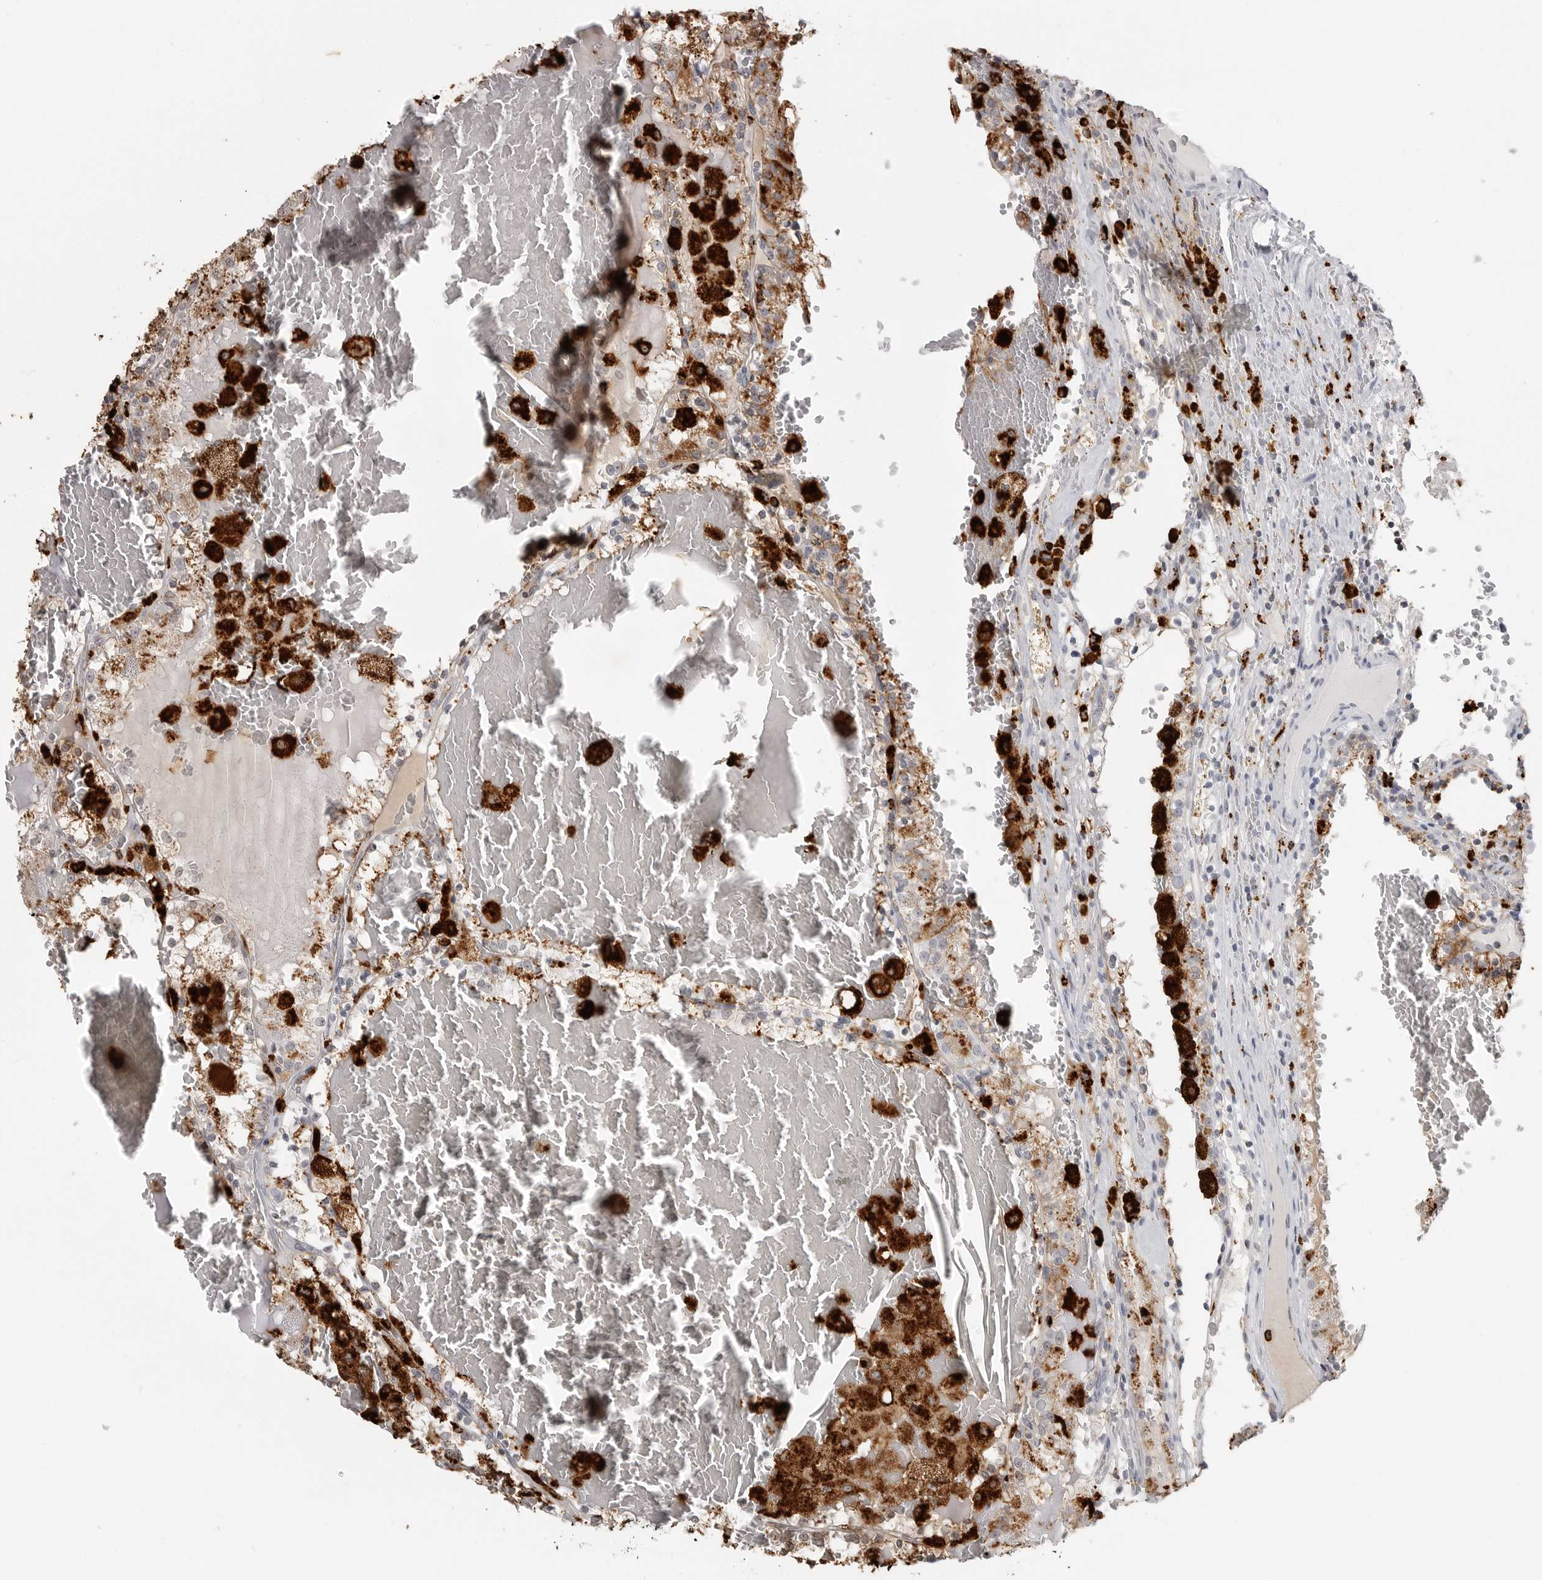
{"staining": {"intensity": "moderate", "quantity": ">75%", "location": "cytoplasmic/membranous"}, "tissue": "renal cancer", "cell_type": "Tumor cells", "image_type": "cancer", "snomed": [{"axis": "morphology", "description": "Adenocarcinoma, NOS"}, {"axis": "topography", "description": "Kidney"}], "caption": "A histopathology image of human renal cancer stained for a protein reveals moderate cytoplasmic/membranous brown staining in tumor cells.", "gene": "IFI30", "patient": {"sex": "female", "age": 56}}